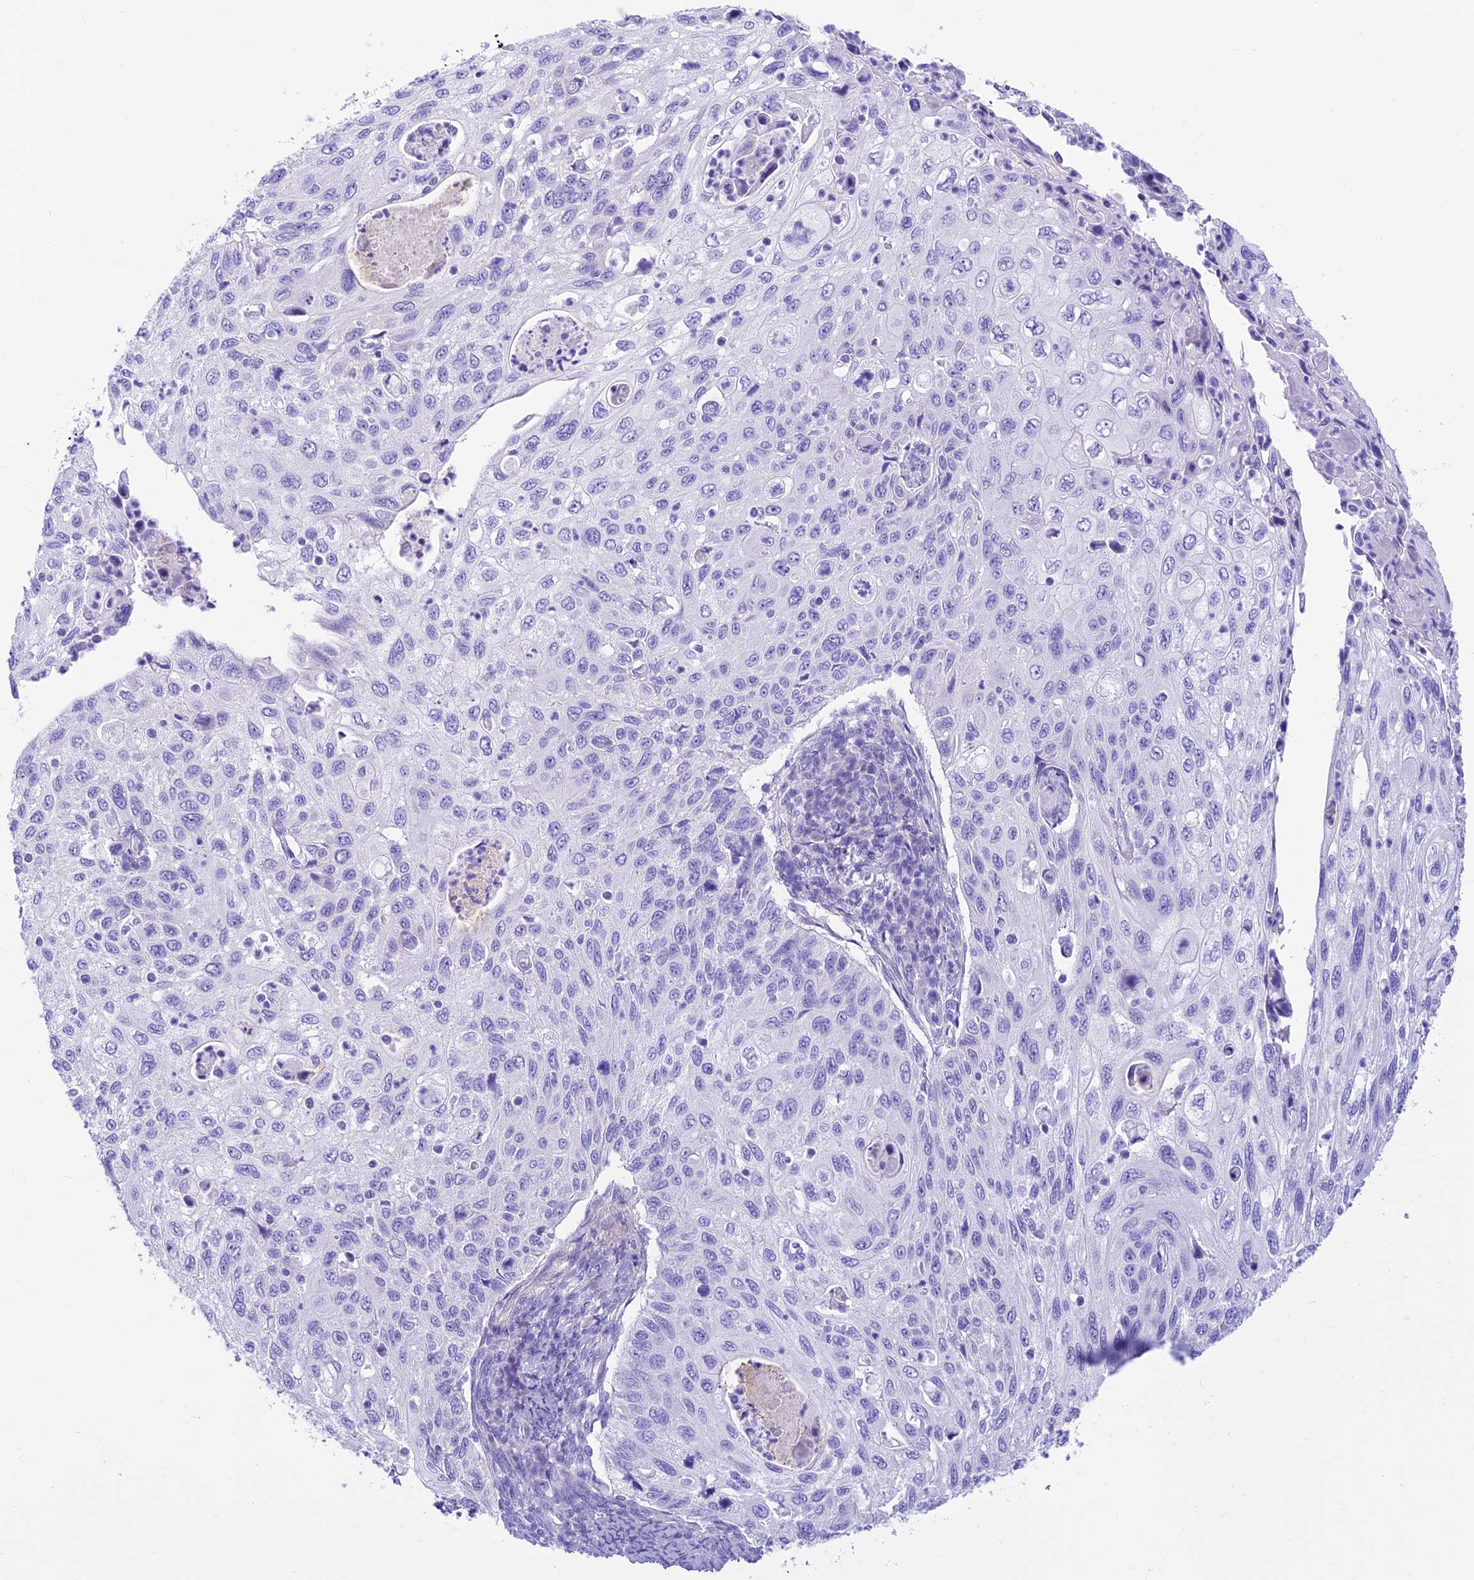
{"staining": {"intensity": "negative", "quantity": "none", "location": "none"}, "tissue": "cervical cancer", "cell_type": "Tumor cells", "image_type": "cancer", "snomed": [{"axis": "morphology", "description": "Squamous cell carcinoma, NOS"}, {"axis": "topography", "description": "Cervix"}], "caption": "A high-resolution image shows immunohistochemistry staining of cervical cancer, which reveals no significant expression in tumor cells. (DAB immunohistochemistry (IHC), high magnification).", "gene": "PRNP", "patient": {"sex": "female", "age": 70}}